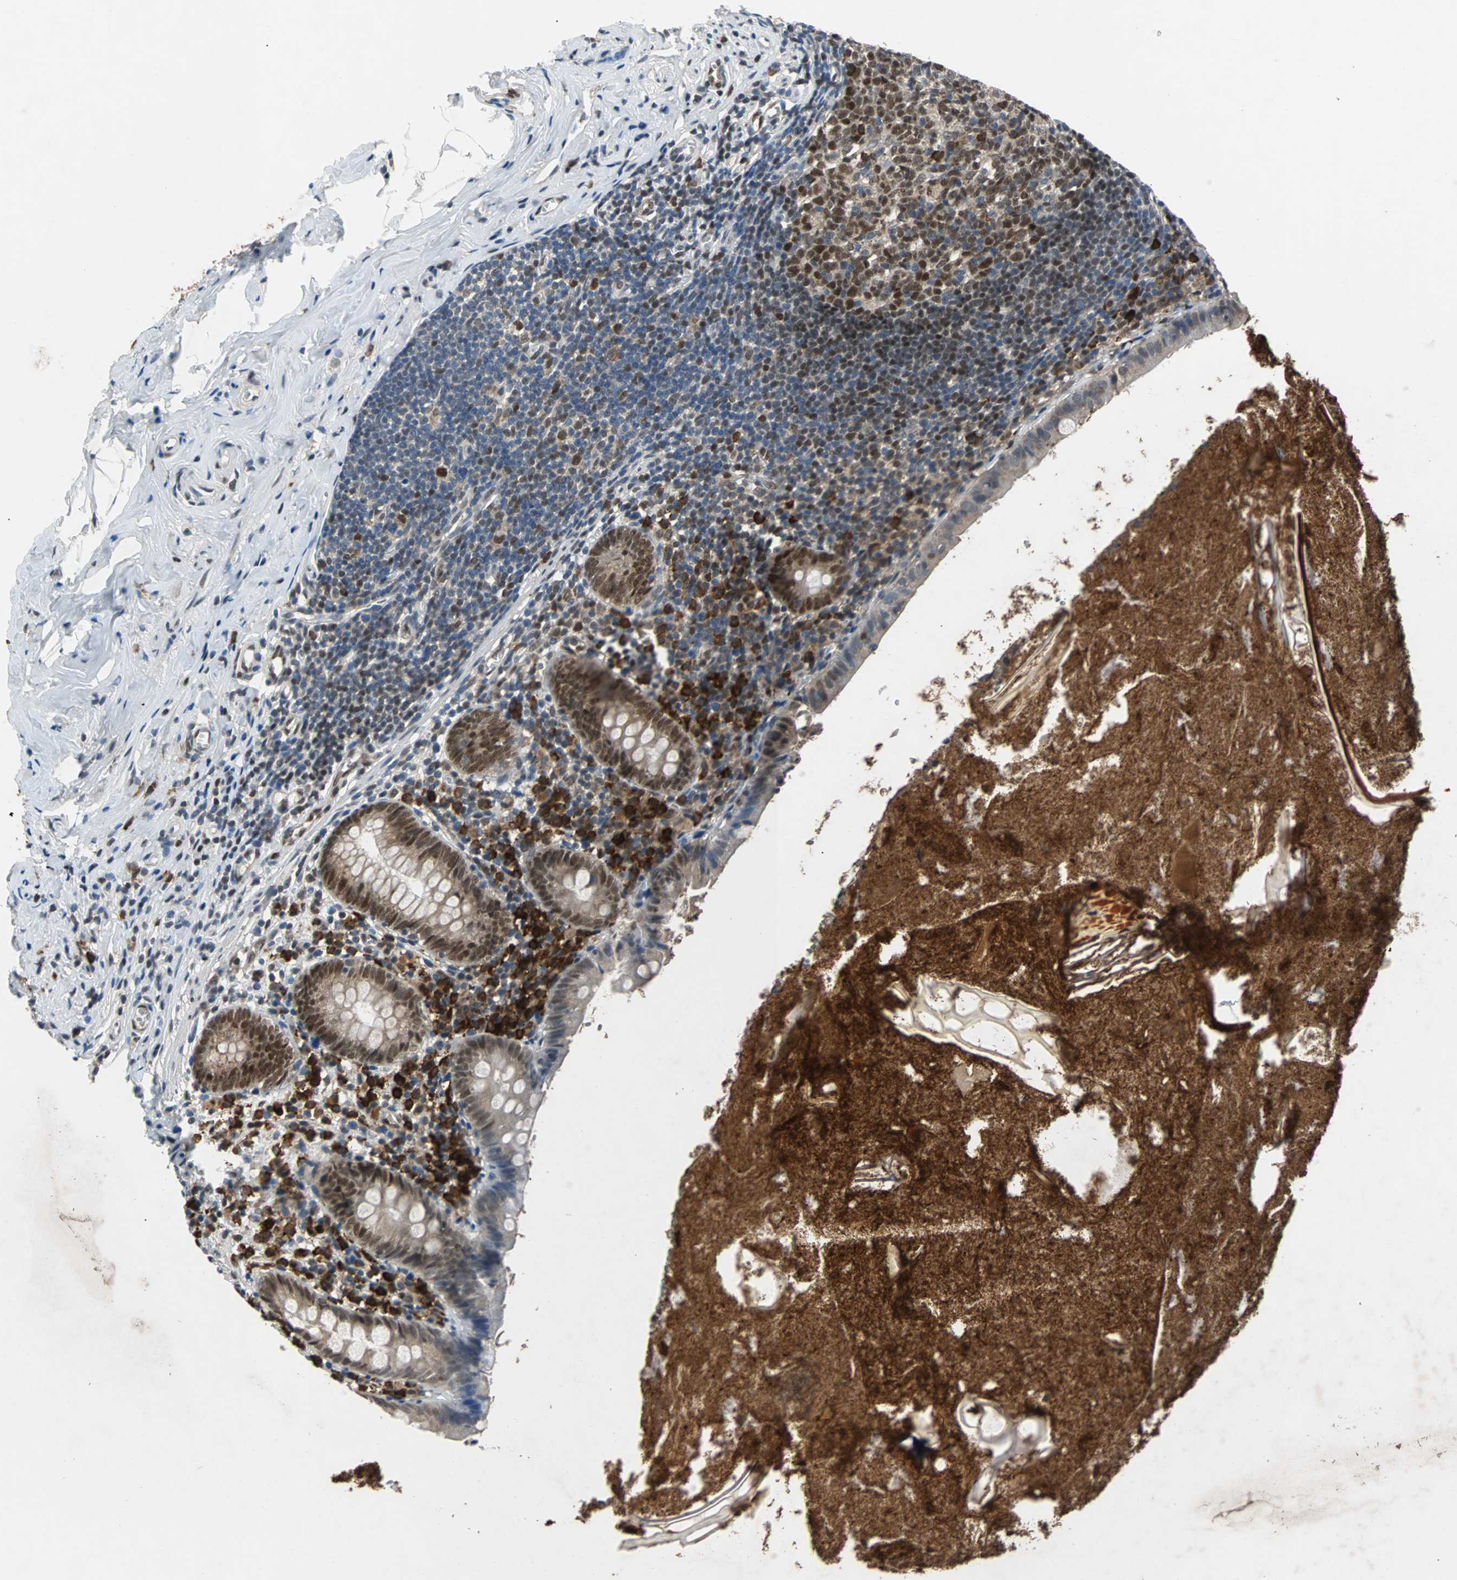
{"staining": {"intensity": "moderate", "quantity": "25%-75%", "location": "nuclear"}, "tissue": "appendix", "cell_type": "Glandular cells", "image_type": "normal", "snomed": [{"axis": "morphology", "description": "Normal tissue, NOS"}, {"axis": "topography", "description": "Appendix"}], "caption": "Protein analysis of benign appendix demonstrates moderate nuclear staining in approximately 25%-75% of glandular cells.", "gene": "USP28", "patient": {"sex": "male", "age": 52}}